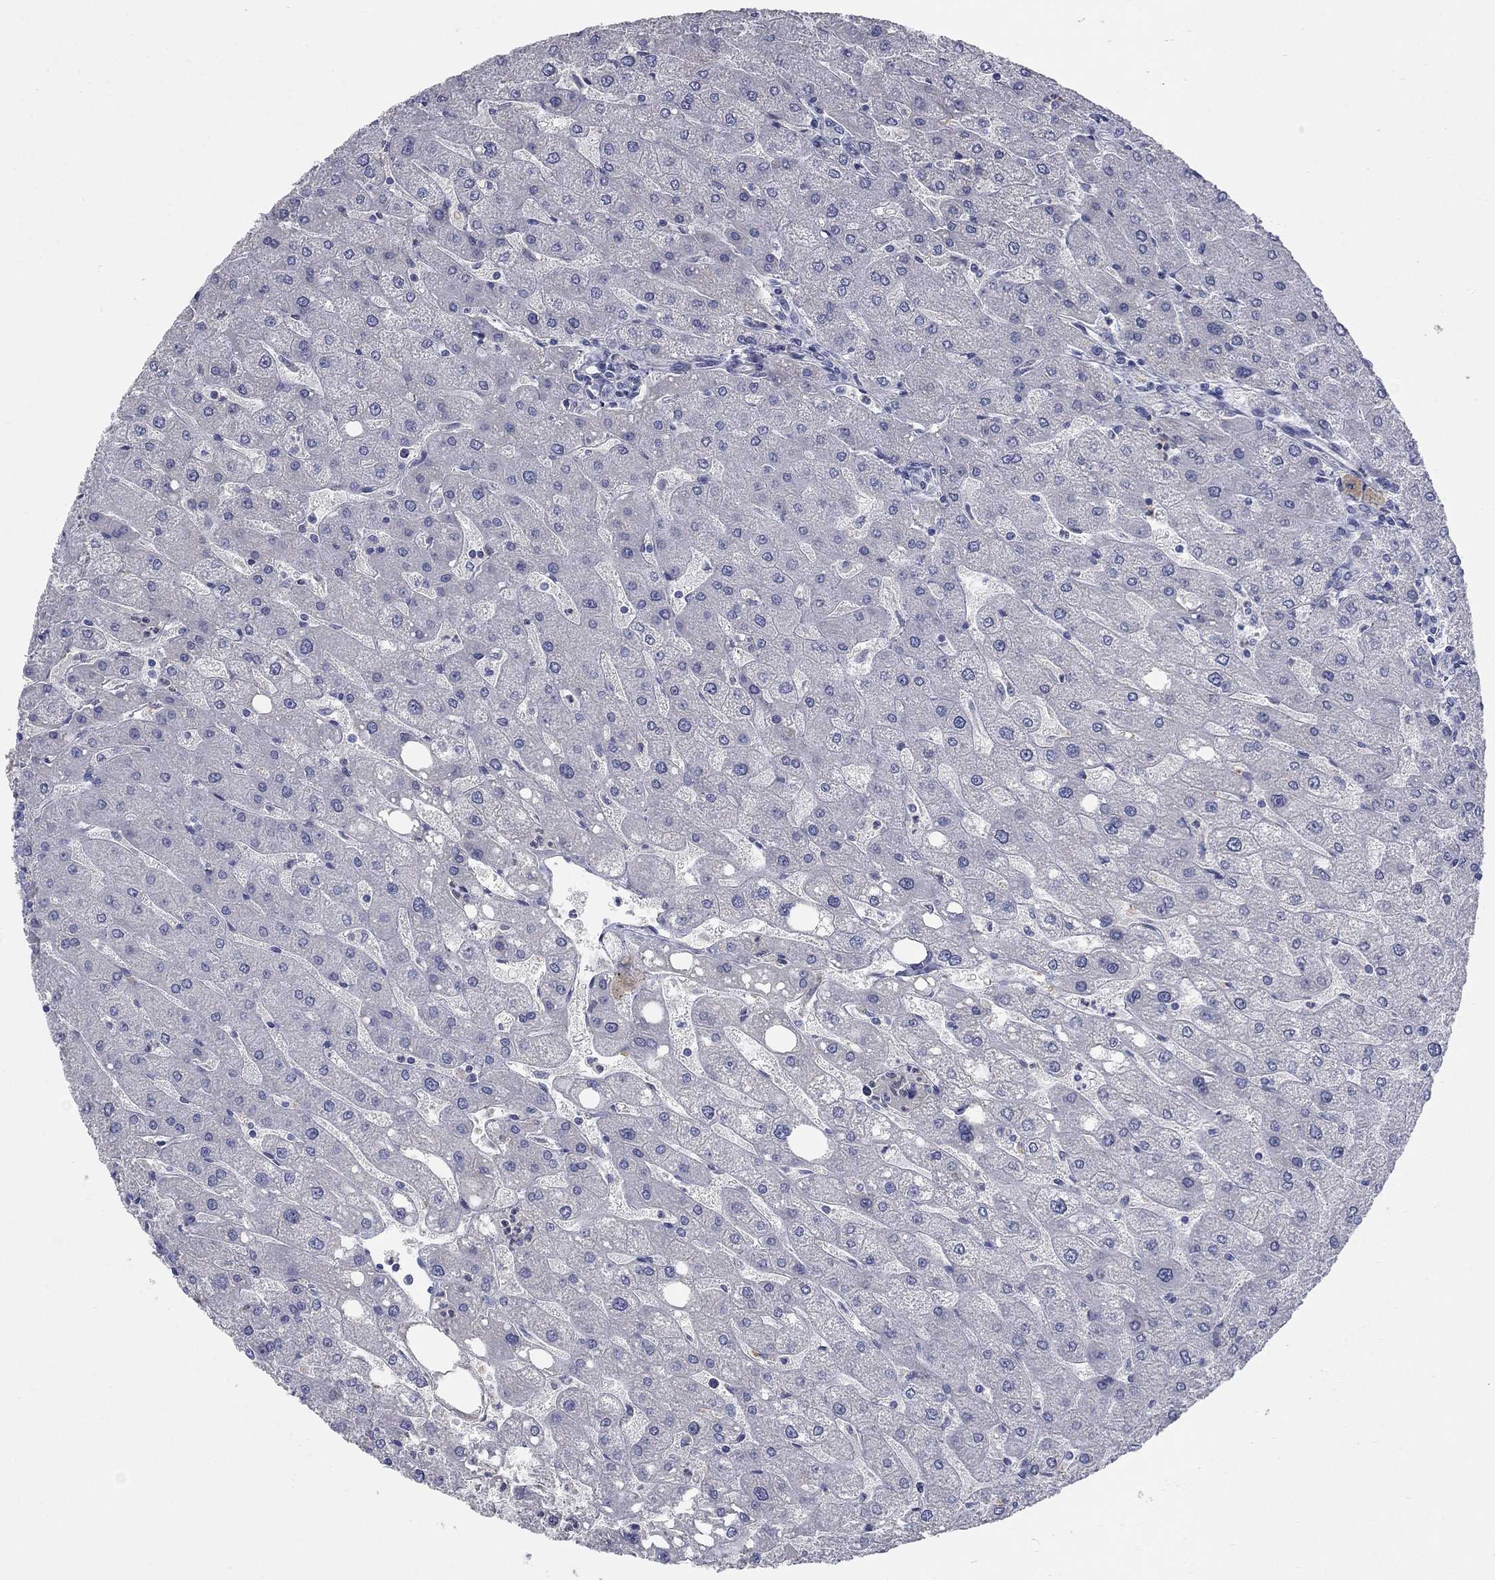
{"staining": {"intensity": "negative", "quantity": "none", "location": "none"}, "tissue": "liver", "cell_type": "Cholangiocytes", "image_type": "normal", "snomed": [{"axis": "morphology", "description": "Normal tissue, NOS"}, {"axis": "topography", "description": "Liver"}], "caption": "Immunohistochemistry (IHC) histopathology image of benign liver: liver stained with DAB exhibits no significant protein positivity in cholangiocytes.", "gene": "TMEM249", "patient": {"sex": "male", "age": 67}}